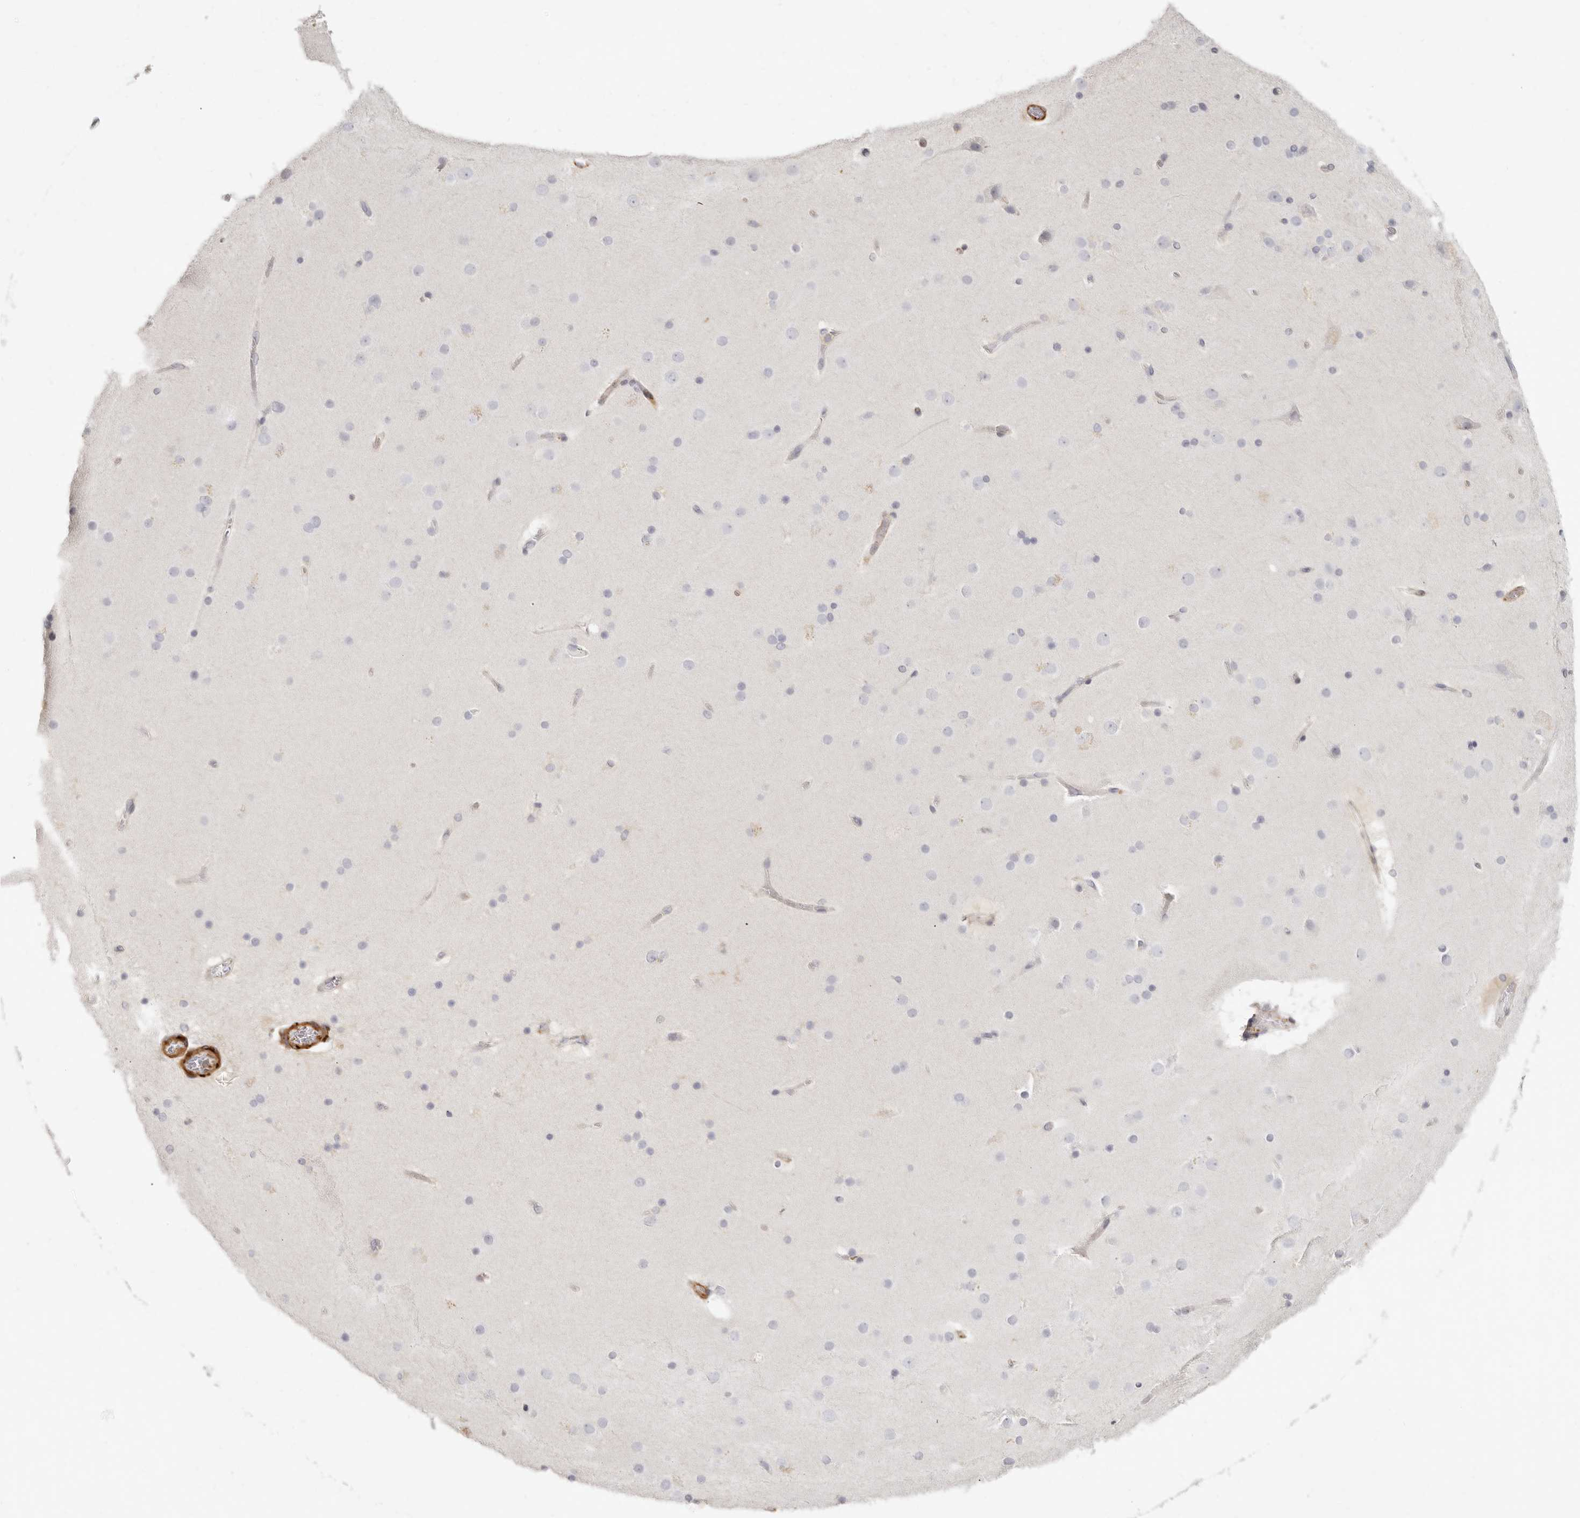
{"staining": {"intensity": "moderate", "quantity": "<25%", "location": "cytoplasmic/membranous"}, "tissue": "cerebral cortex", "cell_type": "Endothelial cells", "image_type": "normal", "snomed": [{"axis": "morphology", "description": "Normal tissue, NOS"}, {"axis": "topography", "description": "Cerebral cortex"}], "caption": "Moderate cytoplasmic/membranous expression is appreciated in approximately <25% of endothelial cells in normal cerebral cortex. The staining was performed using DAB (3,3'-diaminobenzidine), with brown indicating positive protein expression. Nuclei are stained blue with hematoxylin.", "gene": "NIBAN1", "patient": {"sex": "male", "age": 57}}